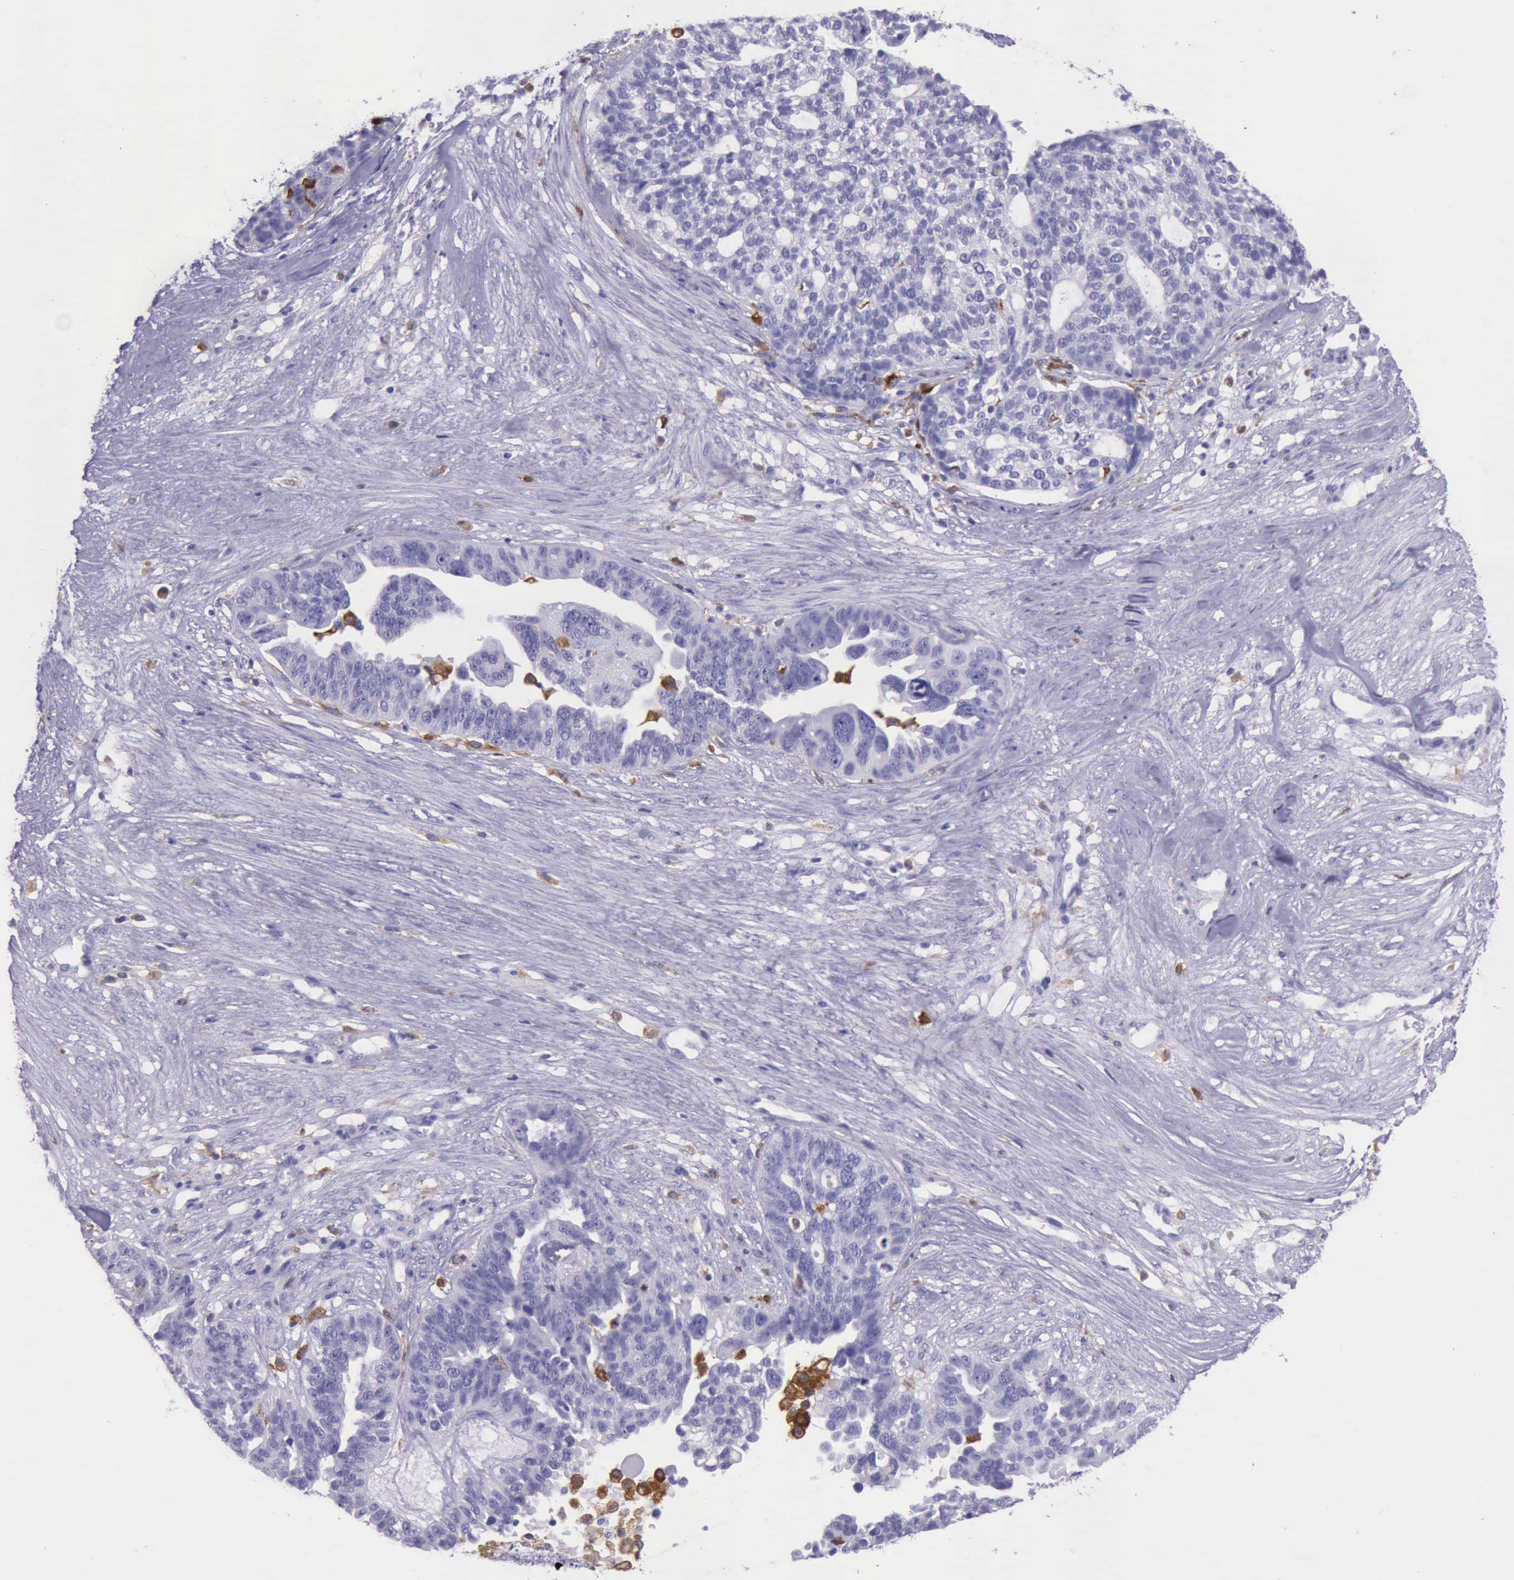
{"staining": {"intensity": "negative", "quantity": "none", "location": "none"}, "tissue": "ovarian cancer", "cell_type": "Tumor cells", "image_type": "cancer", "snomed": [{"axis": "morphology", "description": "Cystadenocarcinoma, serous, NOS"}, {"axis": "topography", "description": "Ovary"}], "caption": "Image shows no significant protein expression in tumor cells of serous cystadenocarcinoma (ovarian).", "gene": "BTK", "patient": {"sex": "female", "age": 59}}